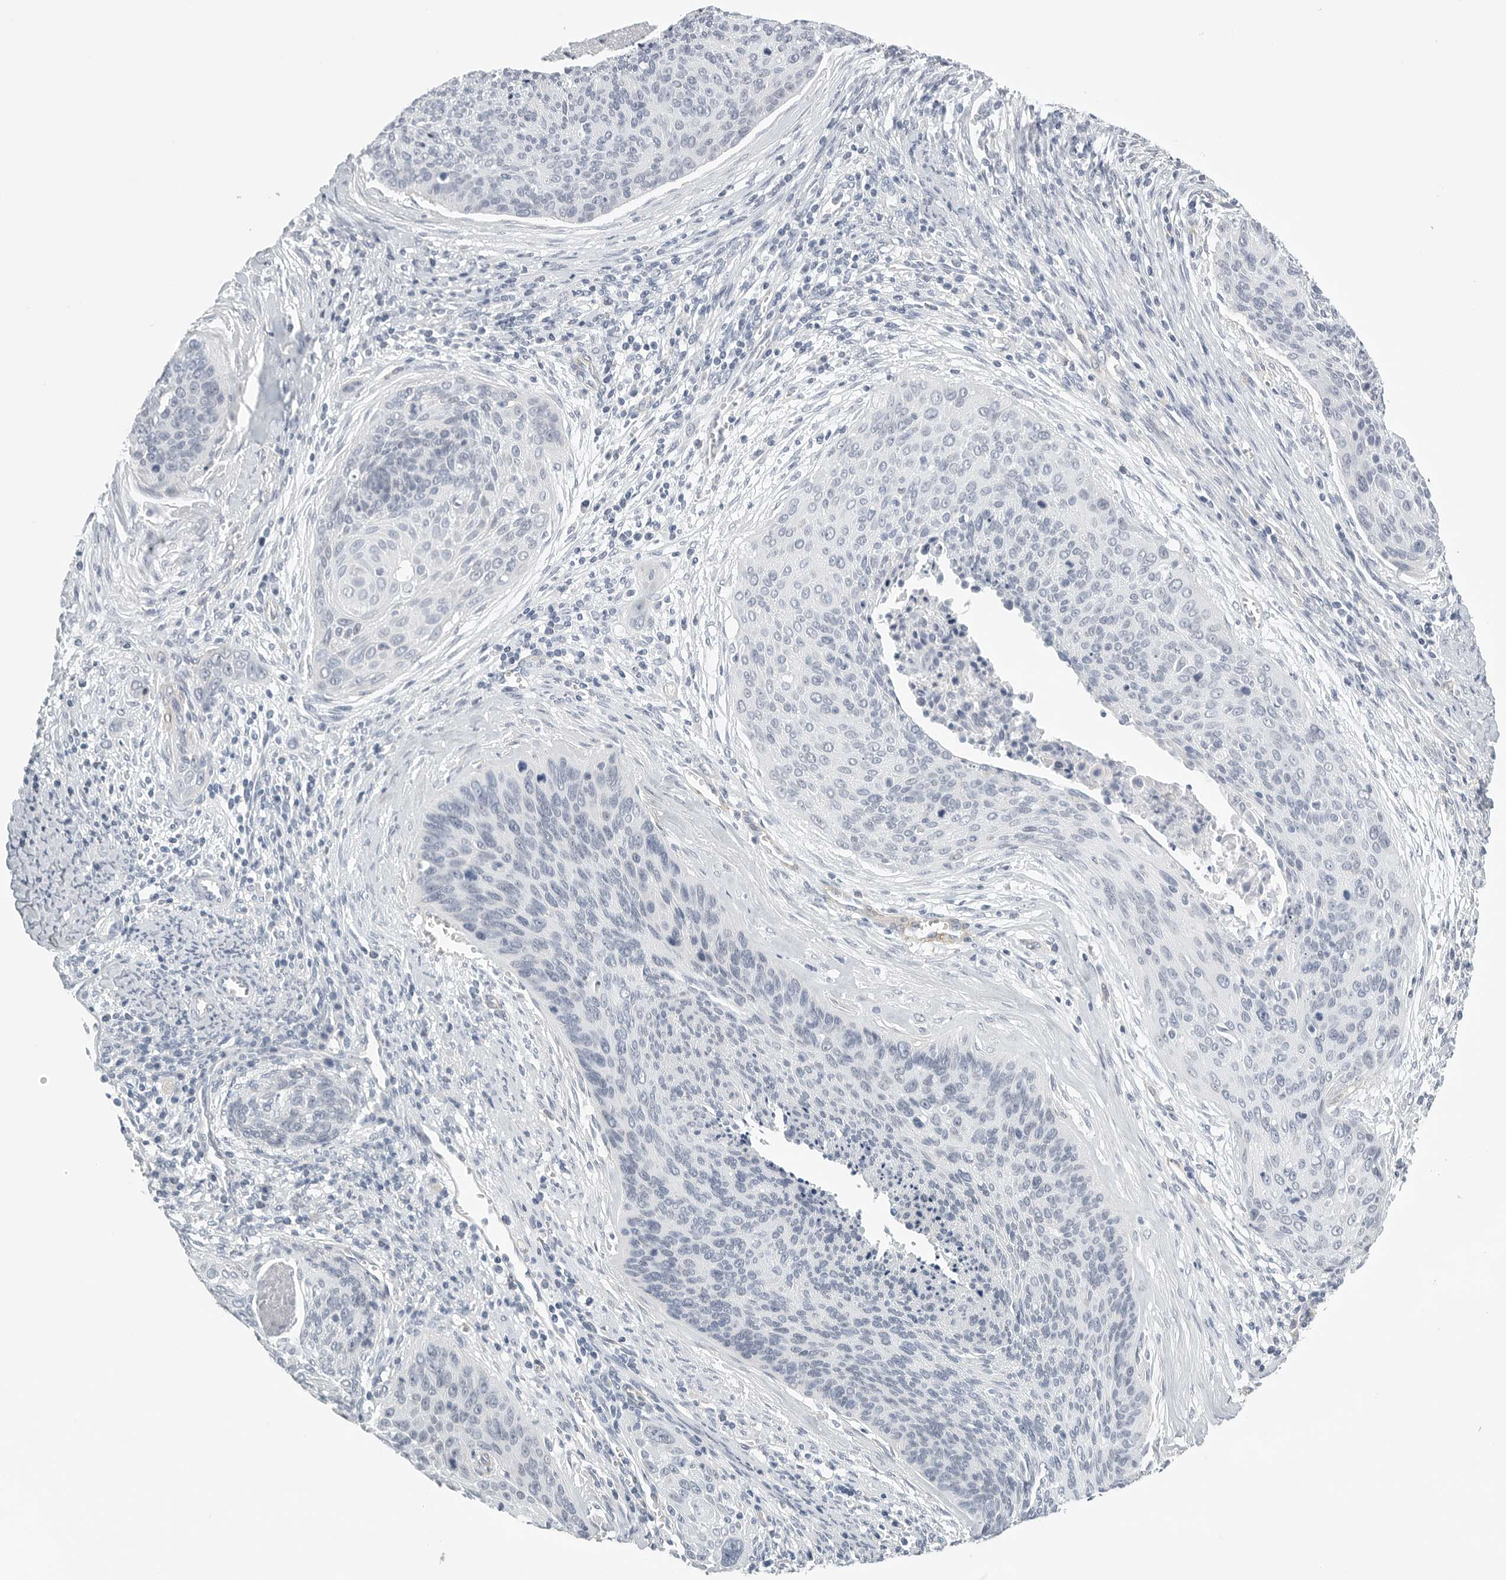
{"staining": {"intensity": "negative", "quantity": "none", "location": "none"}, "tissue": "cervical cancer", "cell_type": "Tumor cells", "image_type": "cancer", "snomed": [{"axis": "morphology", "description": "Squamous cell carcinoma, NOS"}, {"axis": "topography", "description": "Cervix"}], "caption": "Protein analysis of cervical cancer (squamous cell carcinoma) displays no significant expression in tumor cells.", "gene": "TNR", "patient": {"sex": "female", "age": 55}}